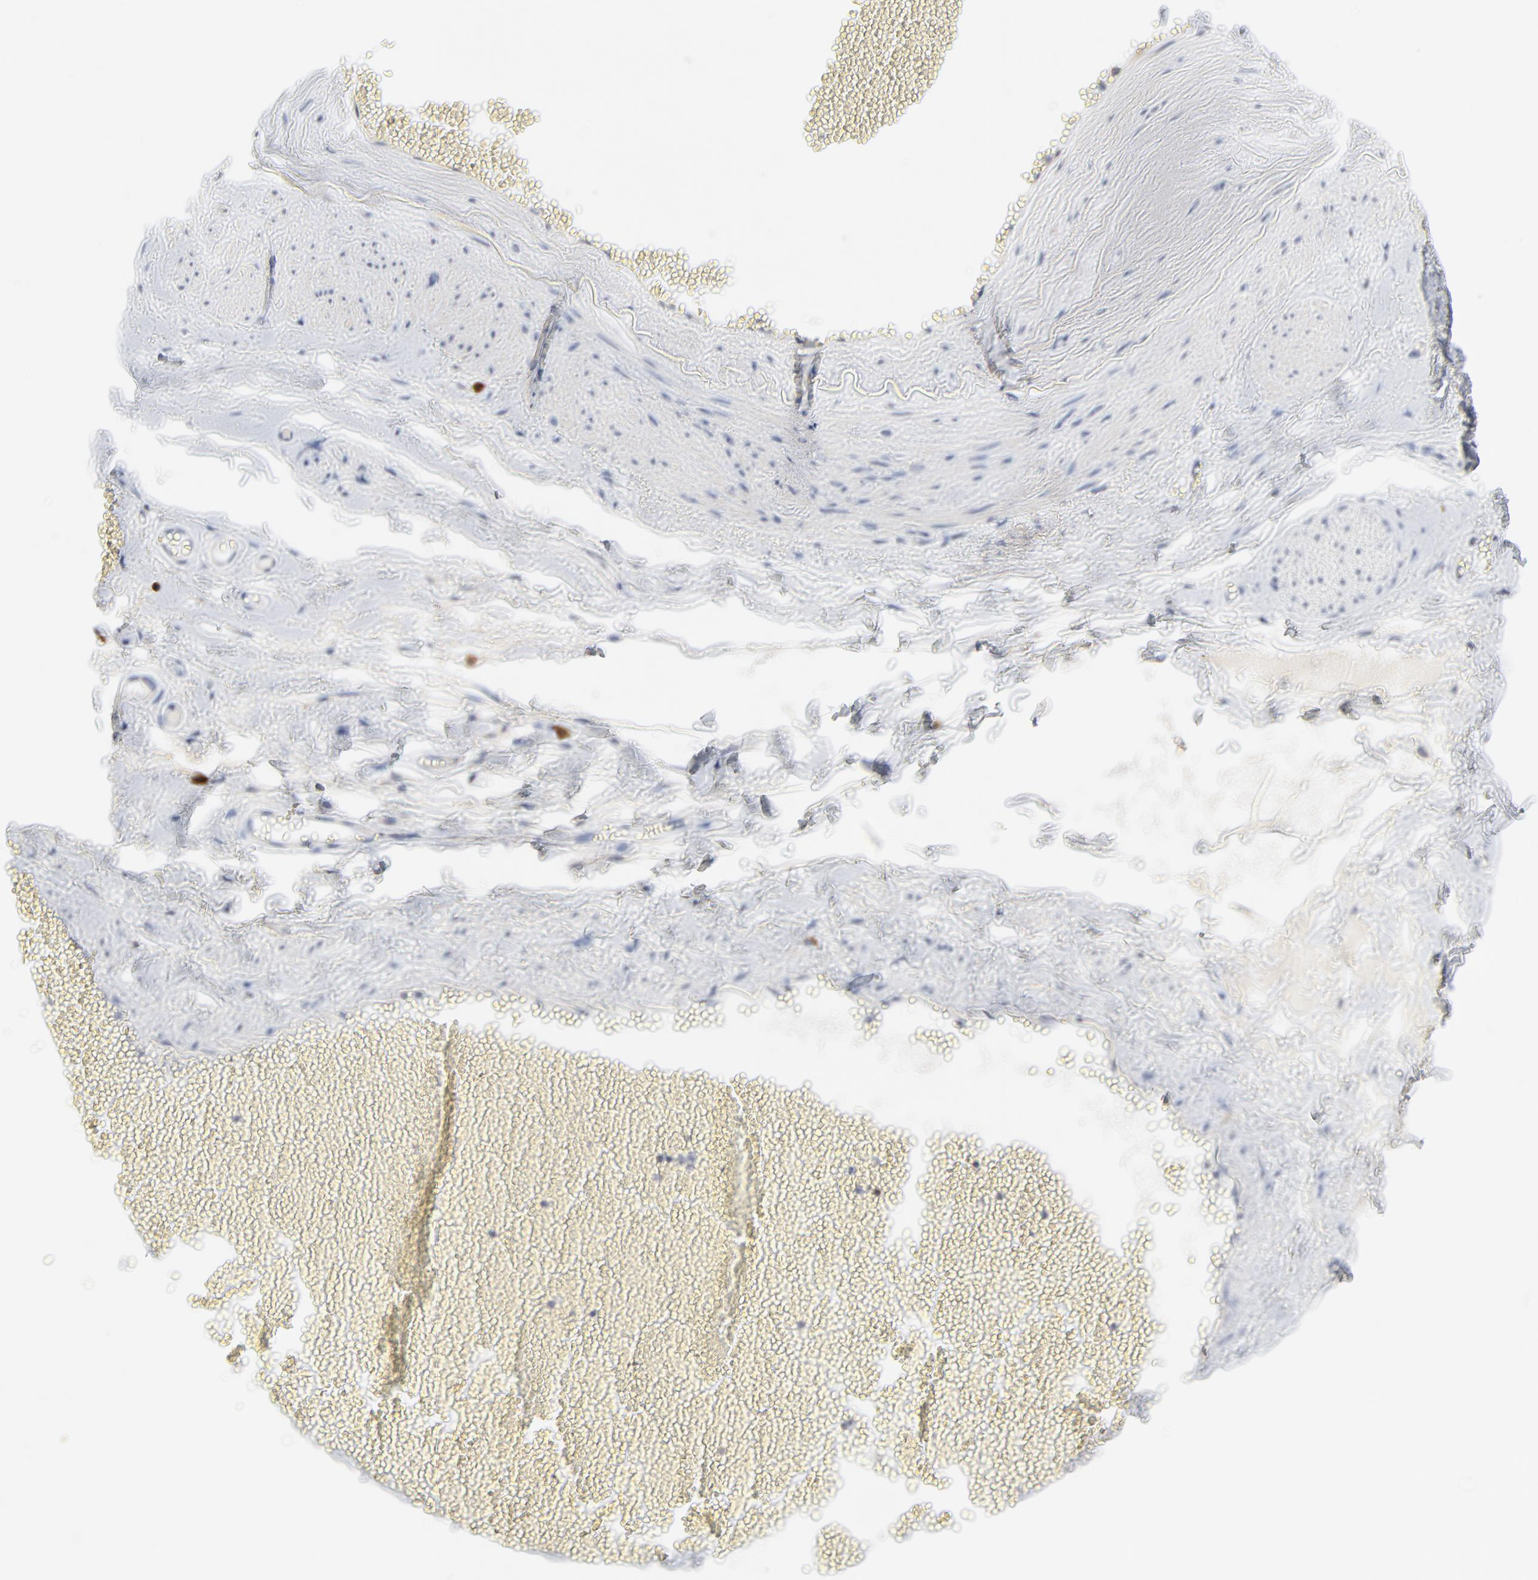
{"staining": {"intensity": "negative", "quantity": "none", "location": "none"}, "tissue": "adipose tissue", "cell_type": "Adipocytes", "image_type": "normal", "snomed": [{"axis": "morphology", "description": "Normal tissue, NOS"}, {"axis": "morphology", "description": "Inflammation, NOS"}, {"axis": "topography", "description": "Salivary gland"}, {"axis": "topography", "description": "Peripheral nerve tissue"}], "caption": "Protein analysis of benign adipose tissue reveals no significant positivity in adipocytes.", "gene": "FBXL5", "patient": {"sex": "female", "age": 75}}